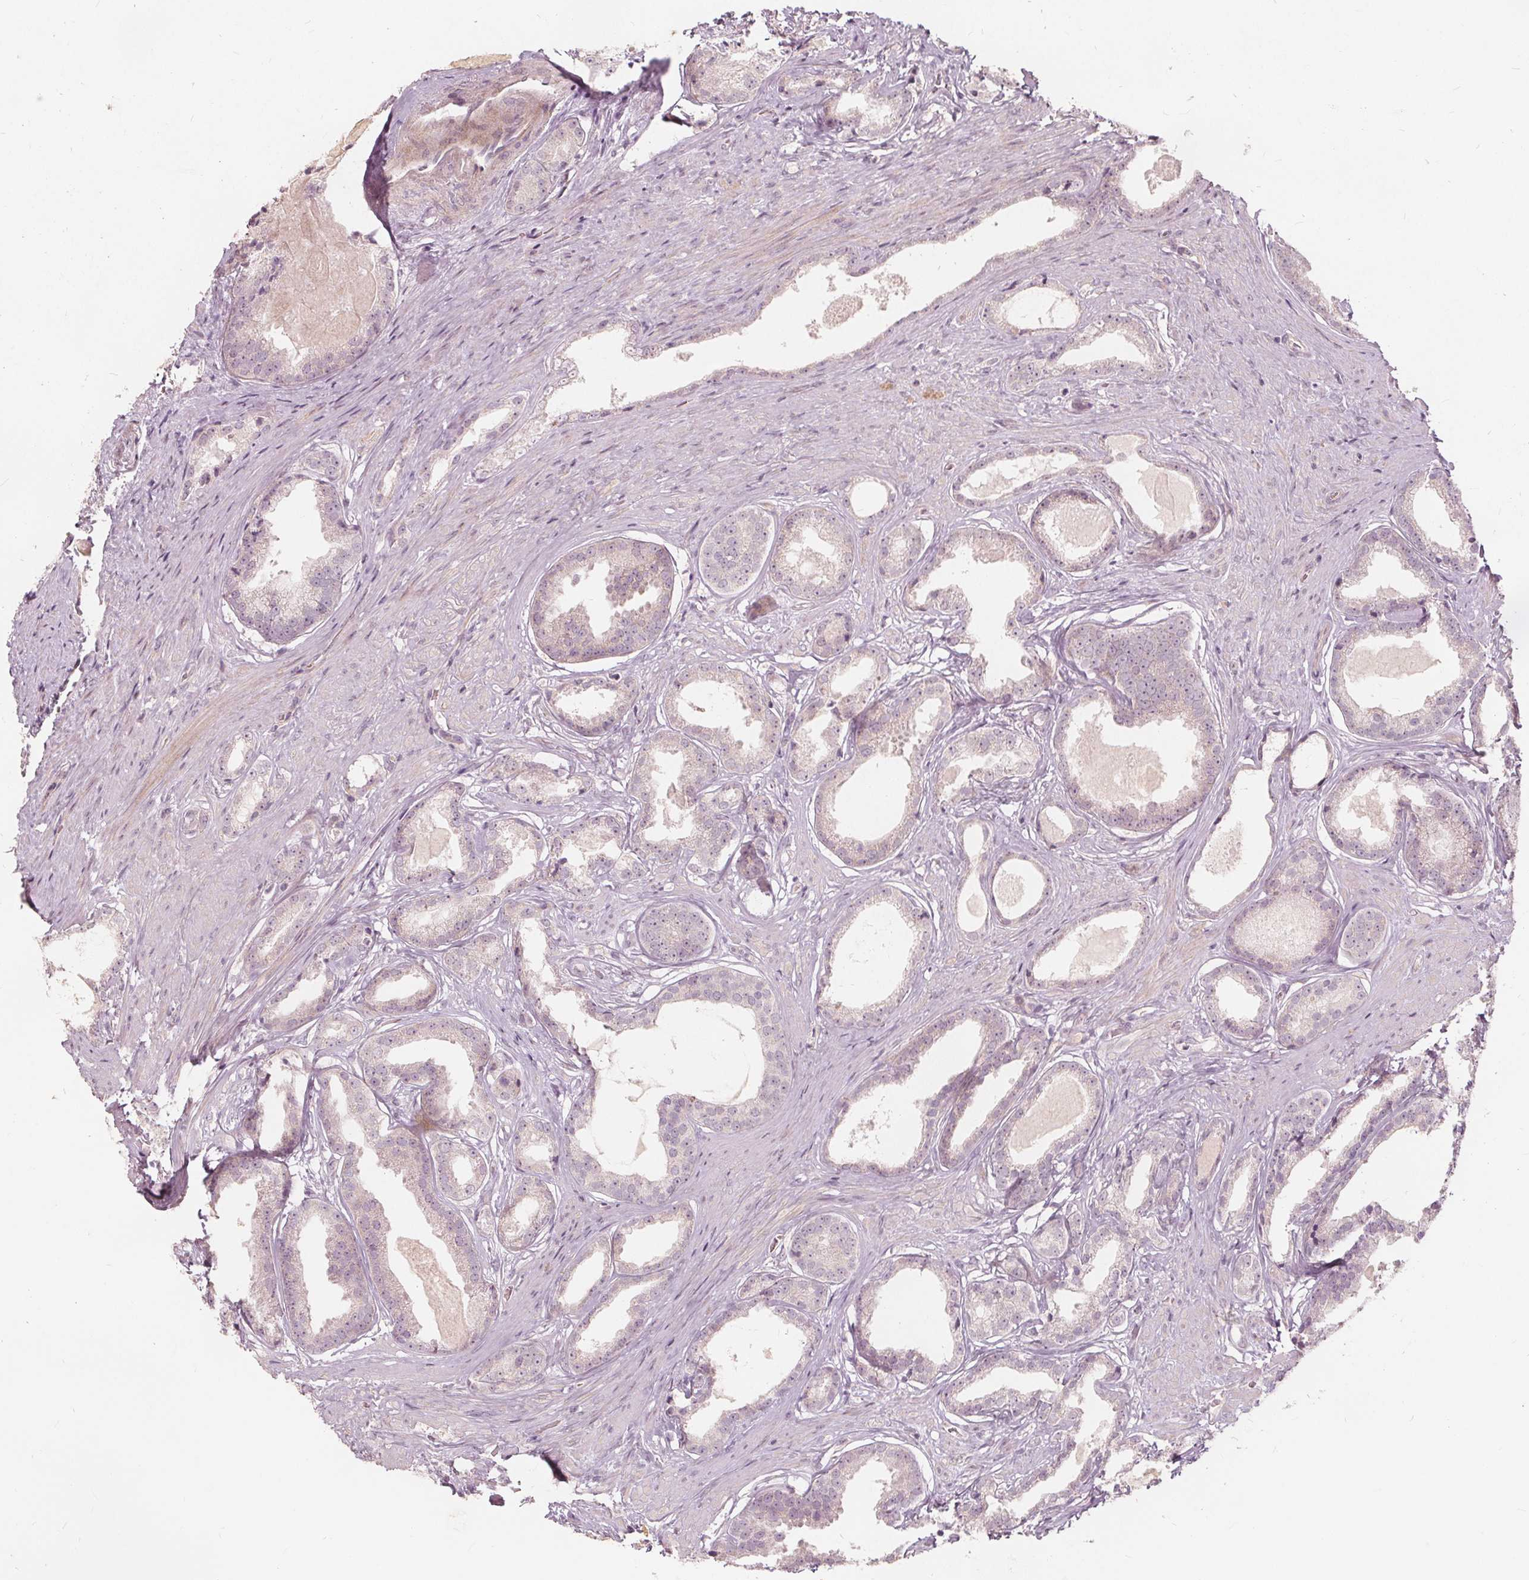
{"staining": {"intensity": "negative", "quantity": "none", "location": "none"}, "tissue": "prostate cancer", "cell_type": "Tumor cells", "image_type": "cancer", "snomed": [{"axis": "morphology", "description": "Adenocarcinoma, Low grade"}, {"axis": "topography", "description": "Prostate"}], "caption": "DAB (3,3'-diaminobenzidine) immunohistochemical staining of prostate cancer exhibits no significant staining in tumor cells.", "gene": "PTPRT", "patient": {"sex": "male", "age": 65}}